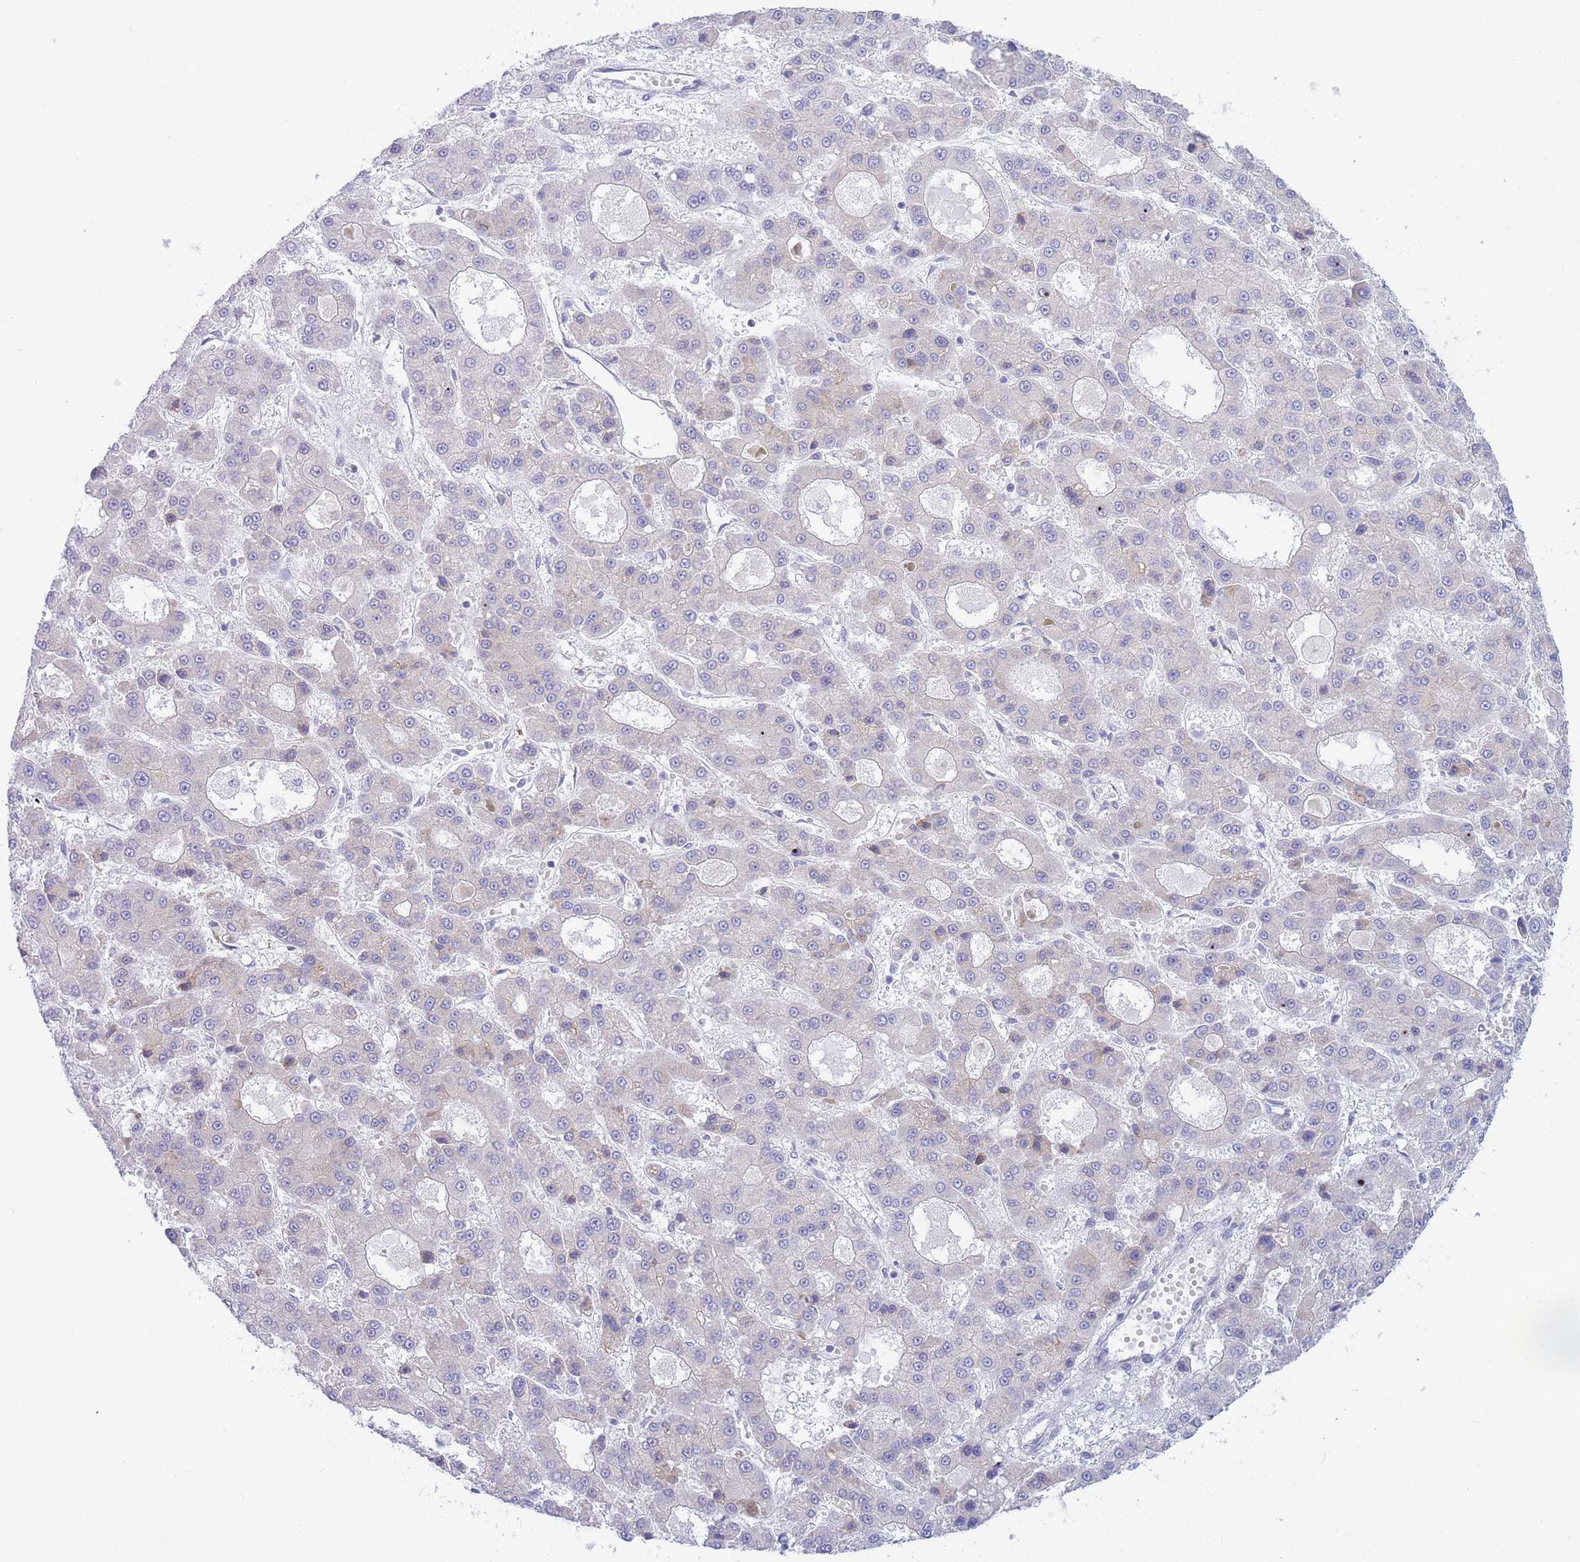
{"staining": {"intensity": "negative", "quantity": "none", "location": "none"}, "tissue": "liver cancer", "cell_type": "Tumor cells", "image_type": "cancer", "snomed": [{"axis": "morphology", "description": "Carcinoma, Hepatocellular, NOS"}, {"axis": "topography", "description": "Liver"}], "caption": "This is an IHC image of human liver cancer (hepatocellular carcinoma). There is no positivity in tumor cells.", "gene": "ZNF510", "patient": {"sex": "male", "age": 70}}